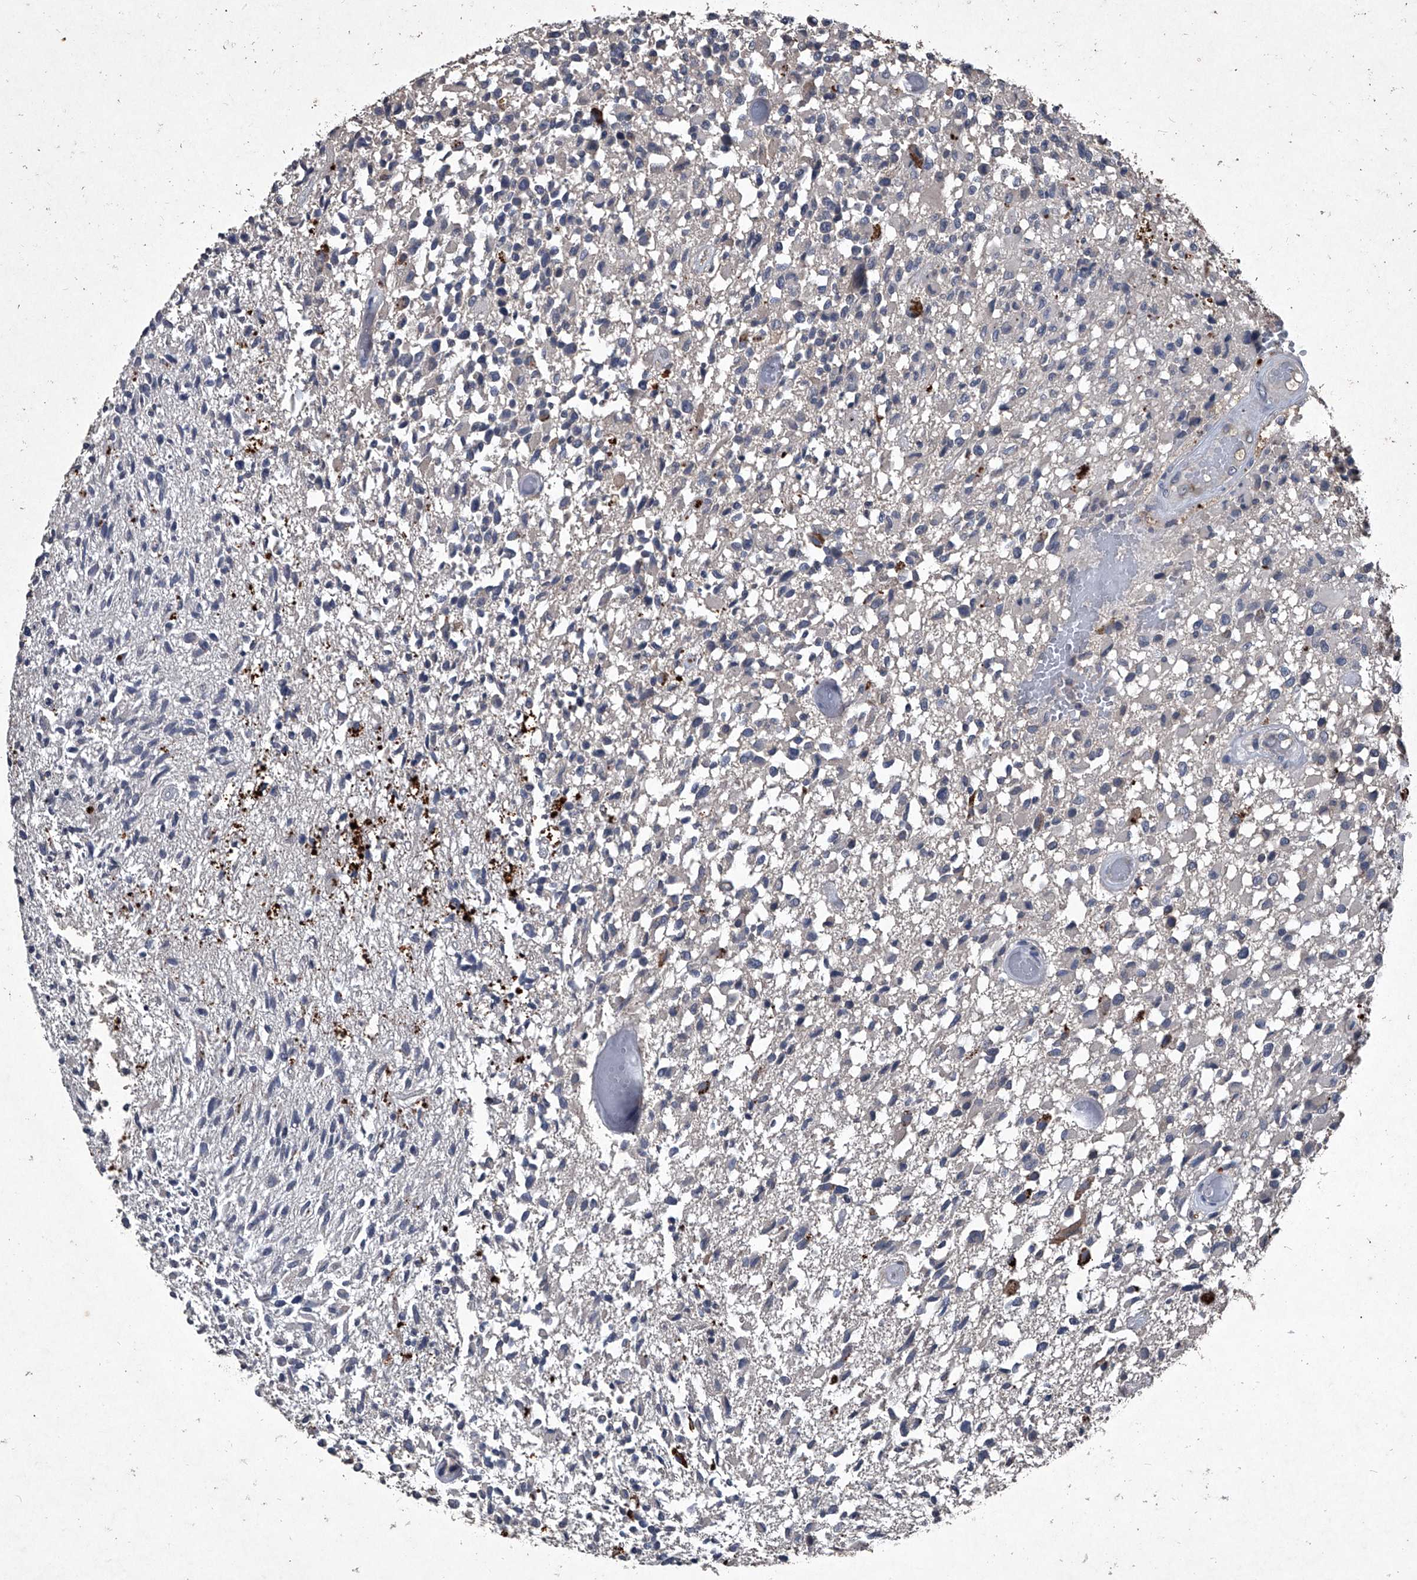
{"staining": {"intensity": "negative", "quantity": "none", "location": "none"}, "tissue": "glioma", "cell_type": "Tumor cells", "image_type": "cancer", "snomed": [{"axis": "morphology", "description": "Glioma, malignant, High grade"}, {"axis": "morphology", "description": "Glioblastoma, NOS"}, {"axis": "topography", "description": "Brain"}], "caption": "A micrograph of human malignant high-grade glioma is negative for staining in tumor cells. (DAB (3,3'-diaminobenzidine) immunohistochemistry (IHC) with hematoxylin counter stain).", "gene": "MAPKAP1", "patient": {"sex": "male", "age": 60}}